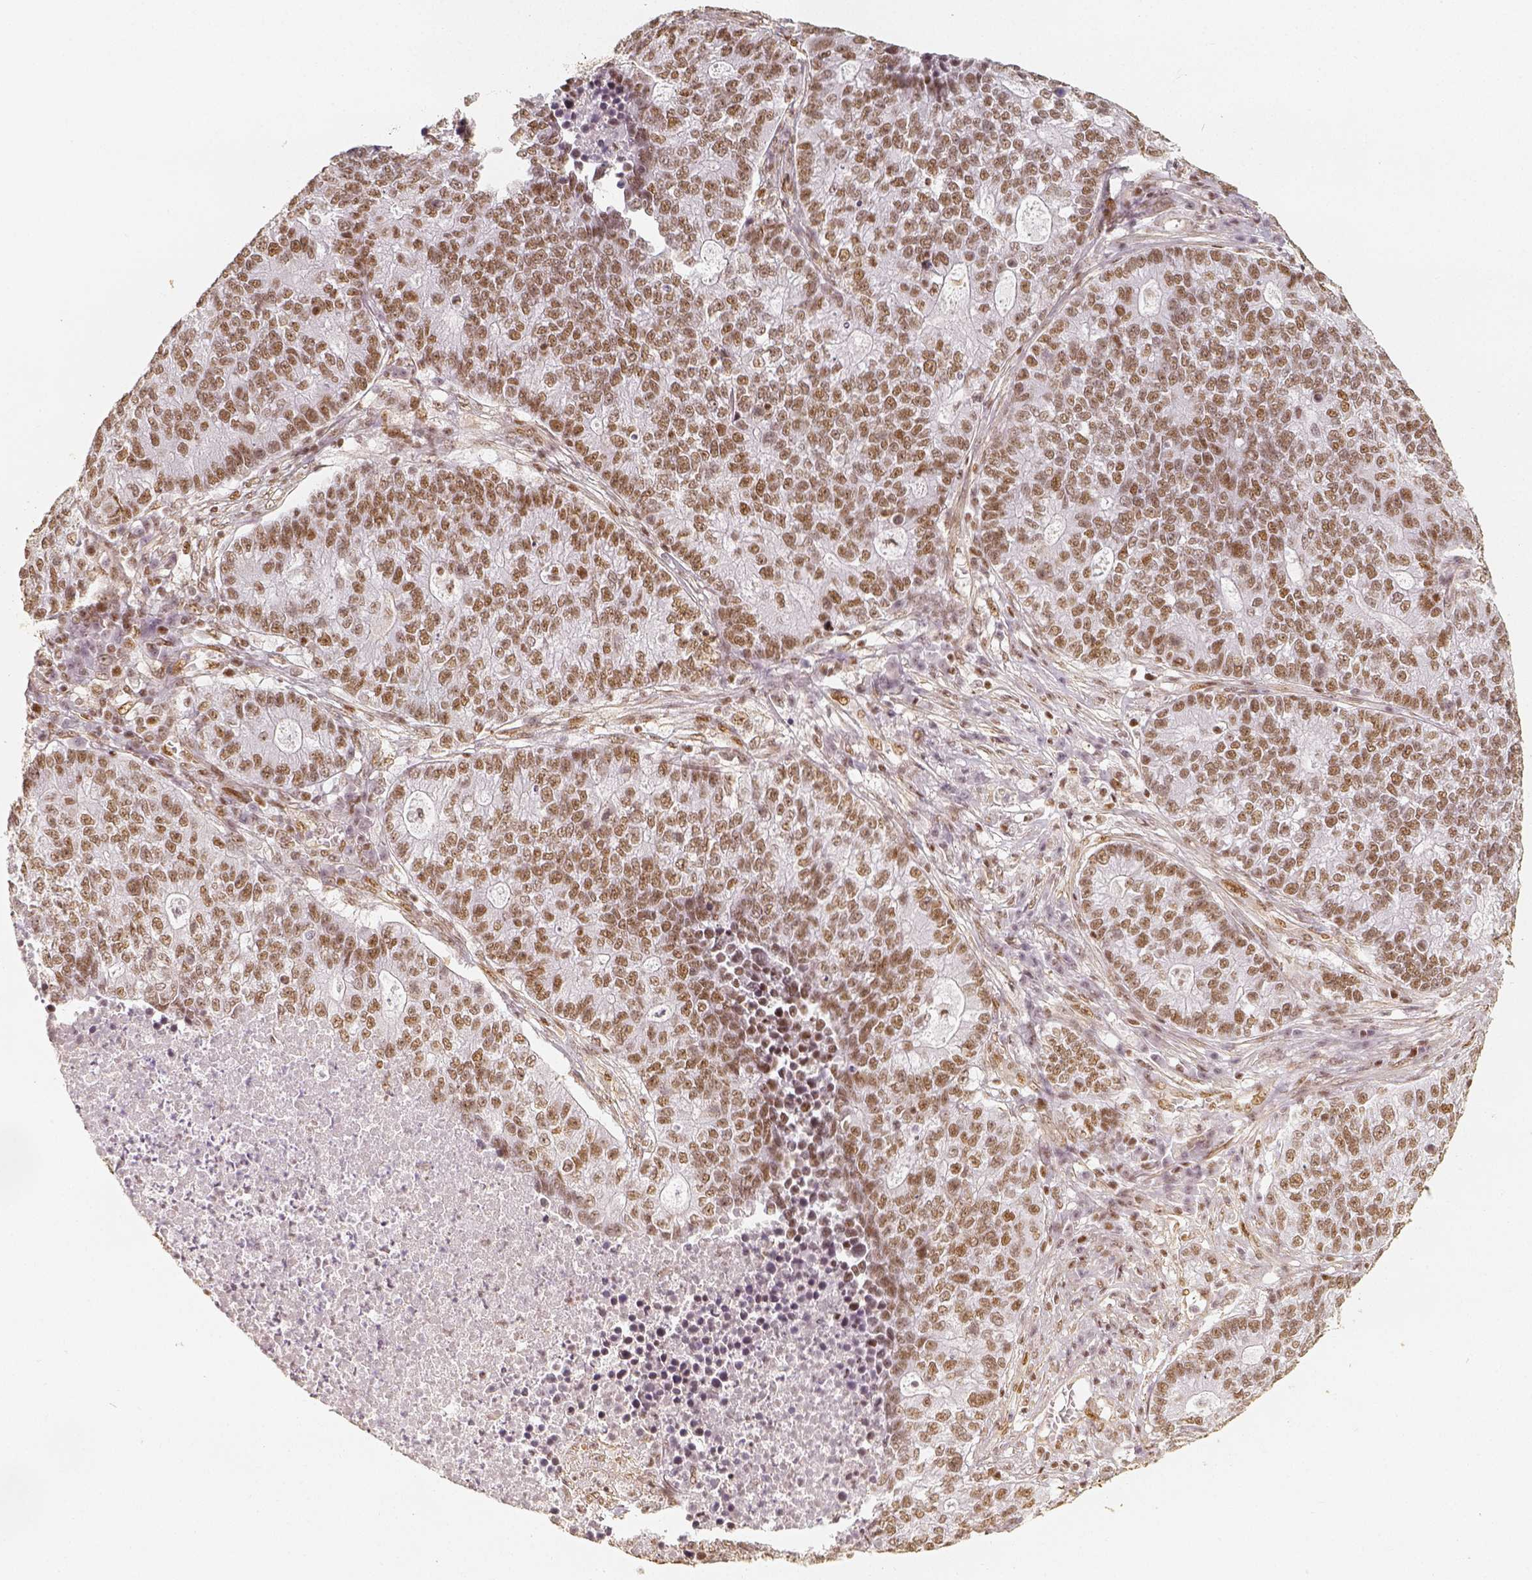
{"staining": {"intensity": "moderate", "quantity": ">75%", "location": "nuclear"}, "tissue": "lung cancer", "cell_type": "Tumor cells", "image_type": "cancer", "snomed": [{"axis": "morphology", "description": "Adenocarcinoma, NOS"}, {"axis": "topography", "description": "Lung"}], "caption": "Immunohistochemical staining of human lung cancer demonstrates moderate nuclear protein expression in approximately >75% of tumor cells. (Brightfield microscopy of DAB IHC at high magnification).", "gene": "HDAC1", "patient": {"sex": "male", "age": 57}}